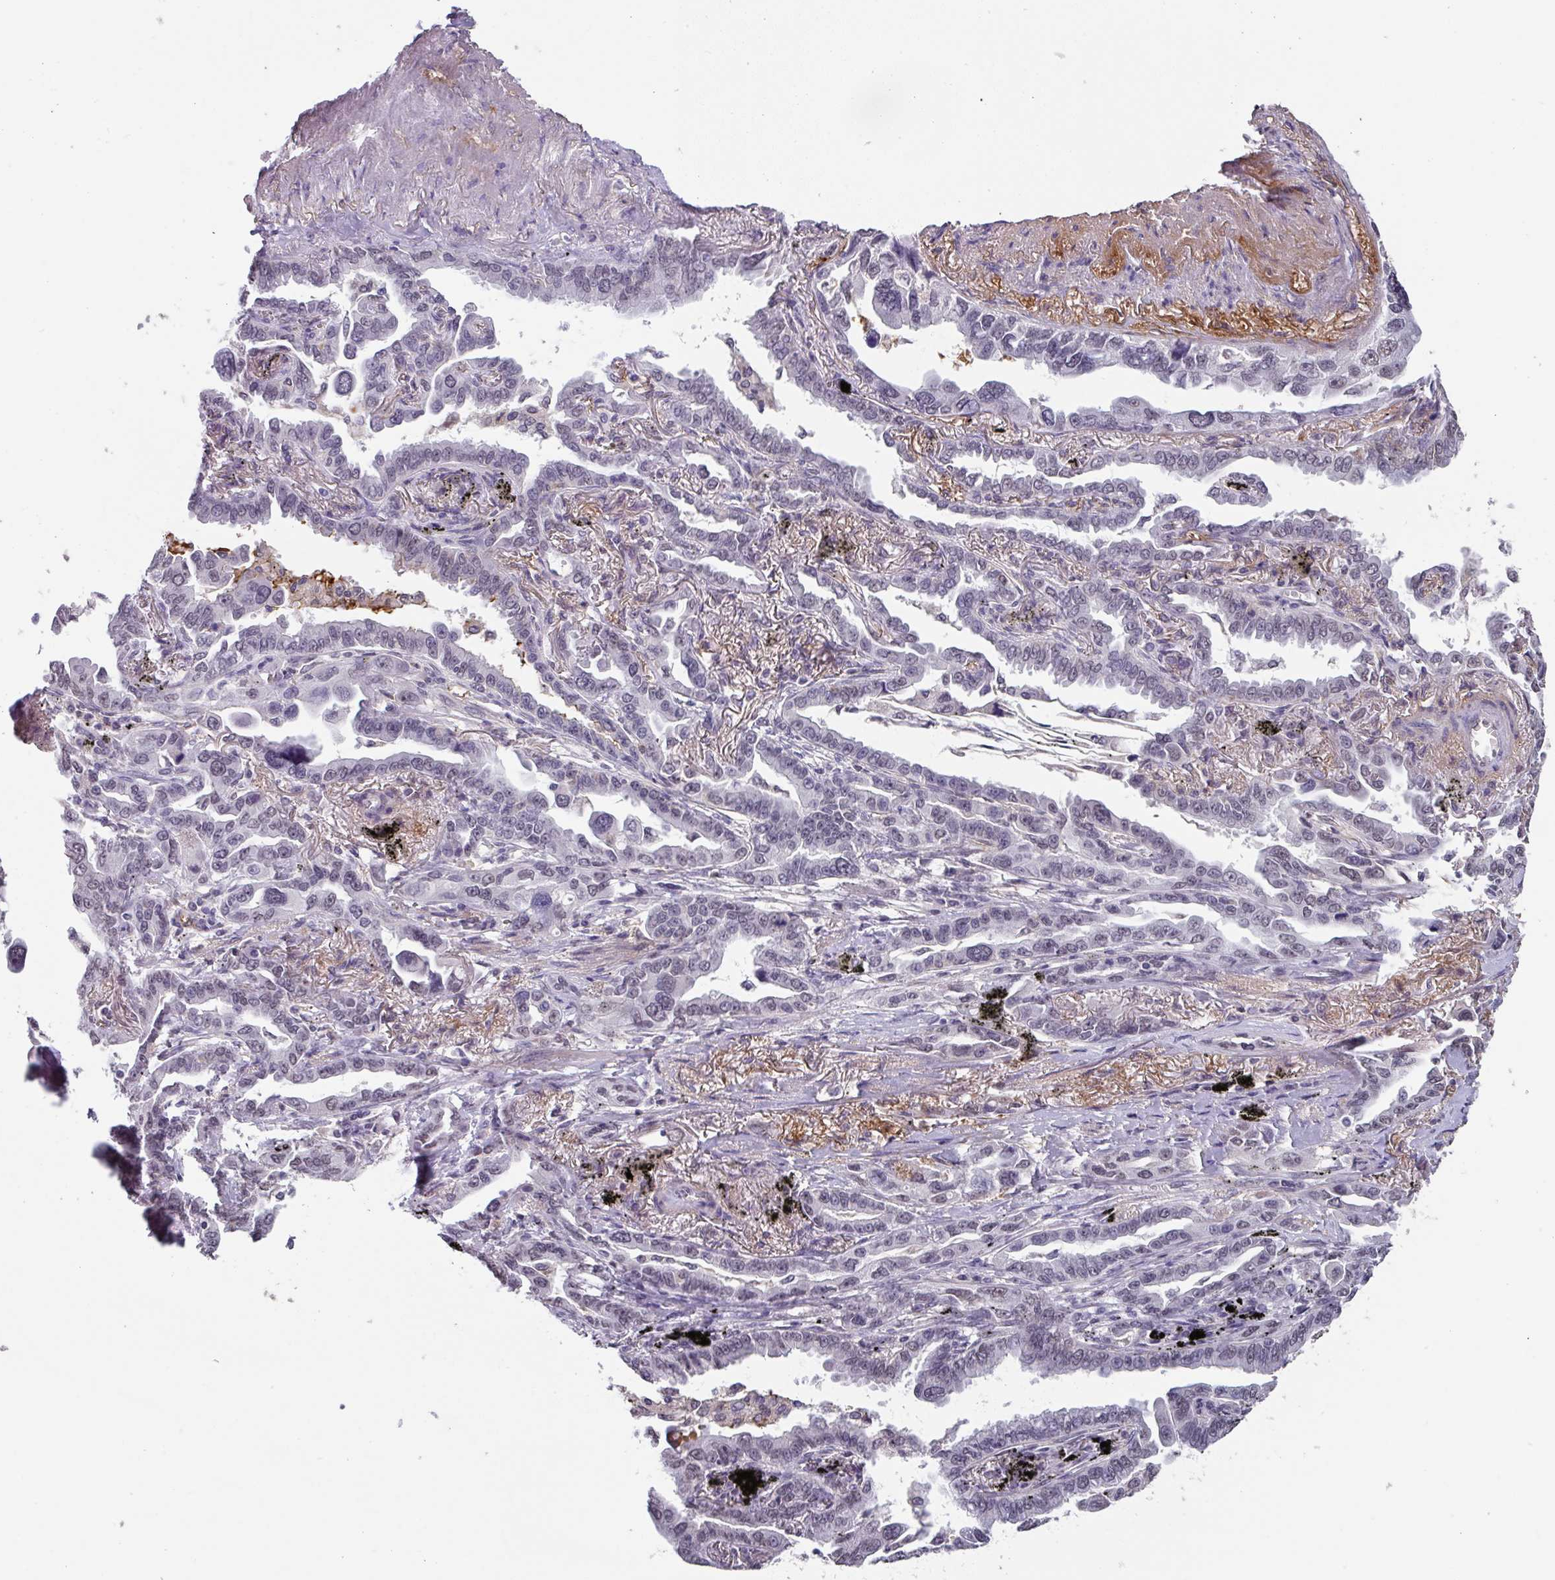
{"staining": {"intensity": "negative", "quantity": "none", "location": "none"}, "tissue": "lung cancer", "cell_type": "Tumor cells", "image_type": "cancer", "snomed": [{"axis": "morphology", "description": "Adenocarcinoma, NOS"}, {"axis": "topography", "description": "Lung"}], "caption": "IHC photomicrograph of human lung cancer (adenocarcinoma) stained for a protein (brown), which exhibits no staining in tumor cells.", "gene": "C1QB", "patient": {"sex": "male", "age": 67}}